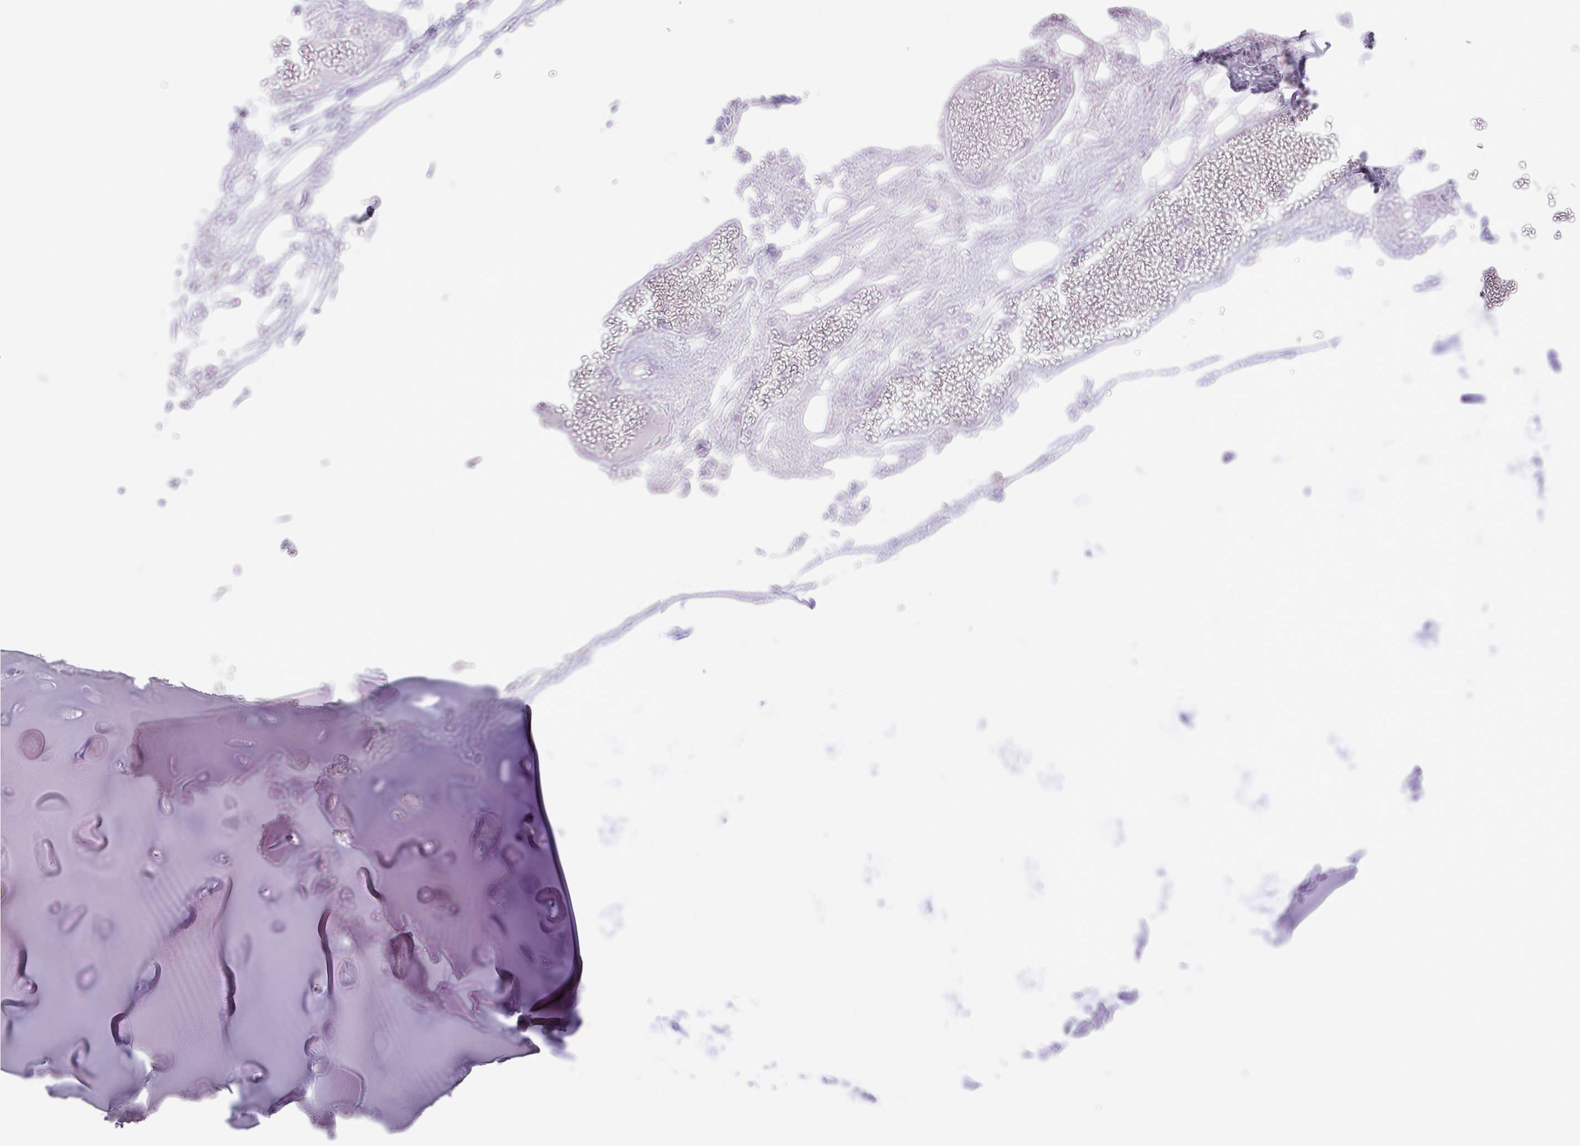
{"staining": {"intensity": "negative", "quantity": "none", "location": "none"}, "tissue": "adipose tissue", "cell_type": "Adipocytes", "image_type": "normal", "snomed": [{"axis": "morphology", "description": "Normal tissue, NOS"}, {"axis": "topography", "description": "Cartilage tissue"}], "caption": "Adipose tissue stained for a protein using IHC reveals no positivity adipocytes.", "gene": "ZNF575", "patient": {"sex": "male", "age": 57}}